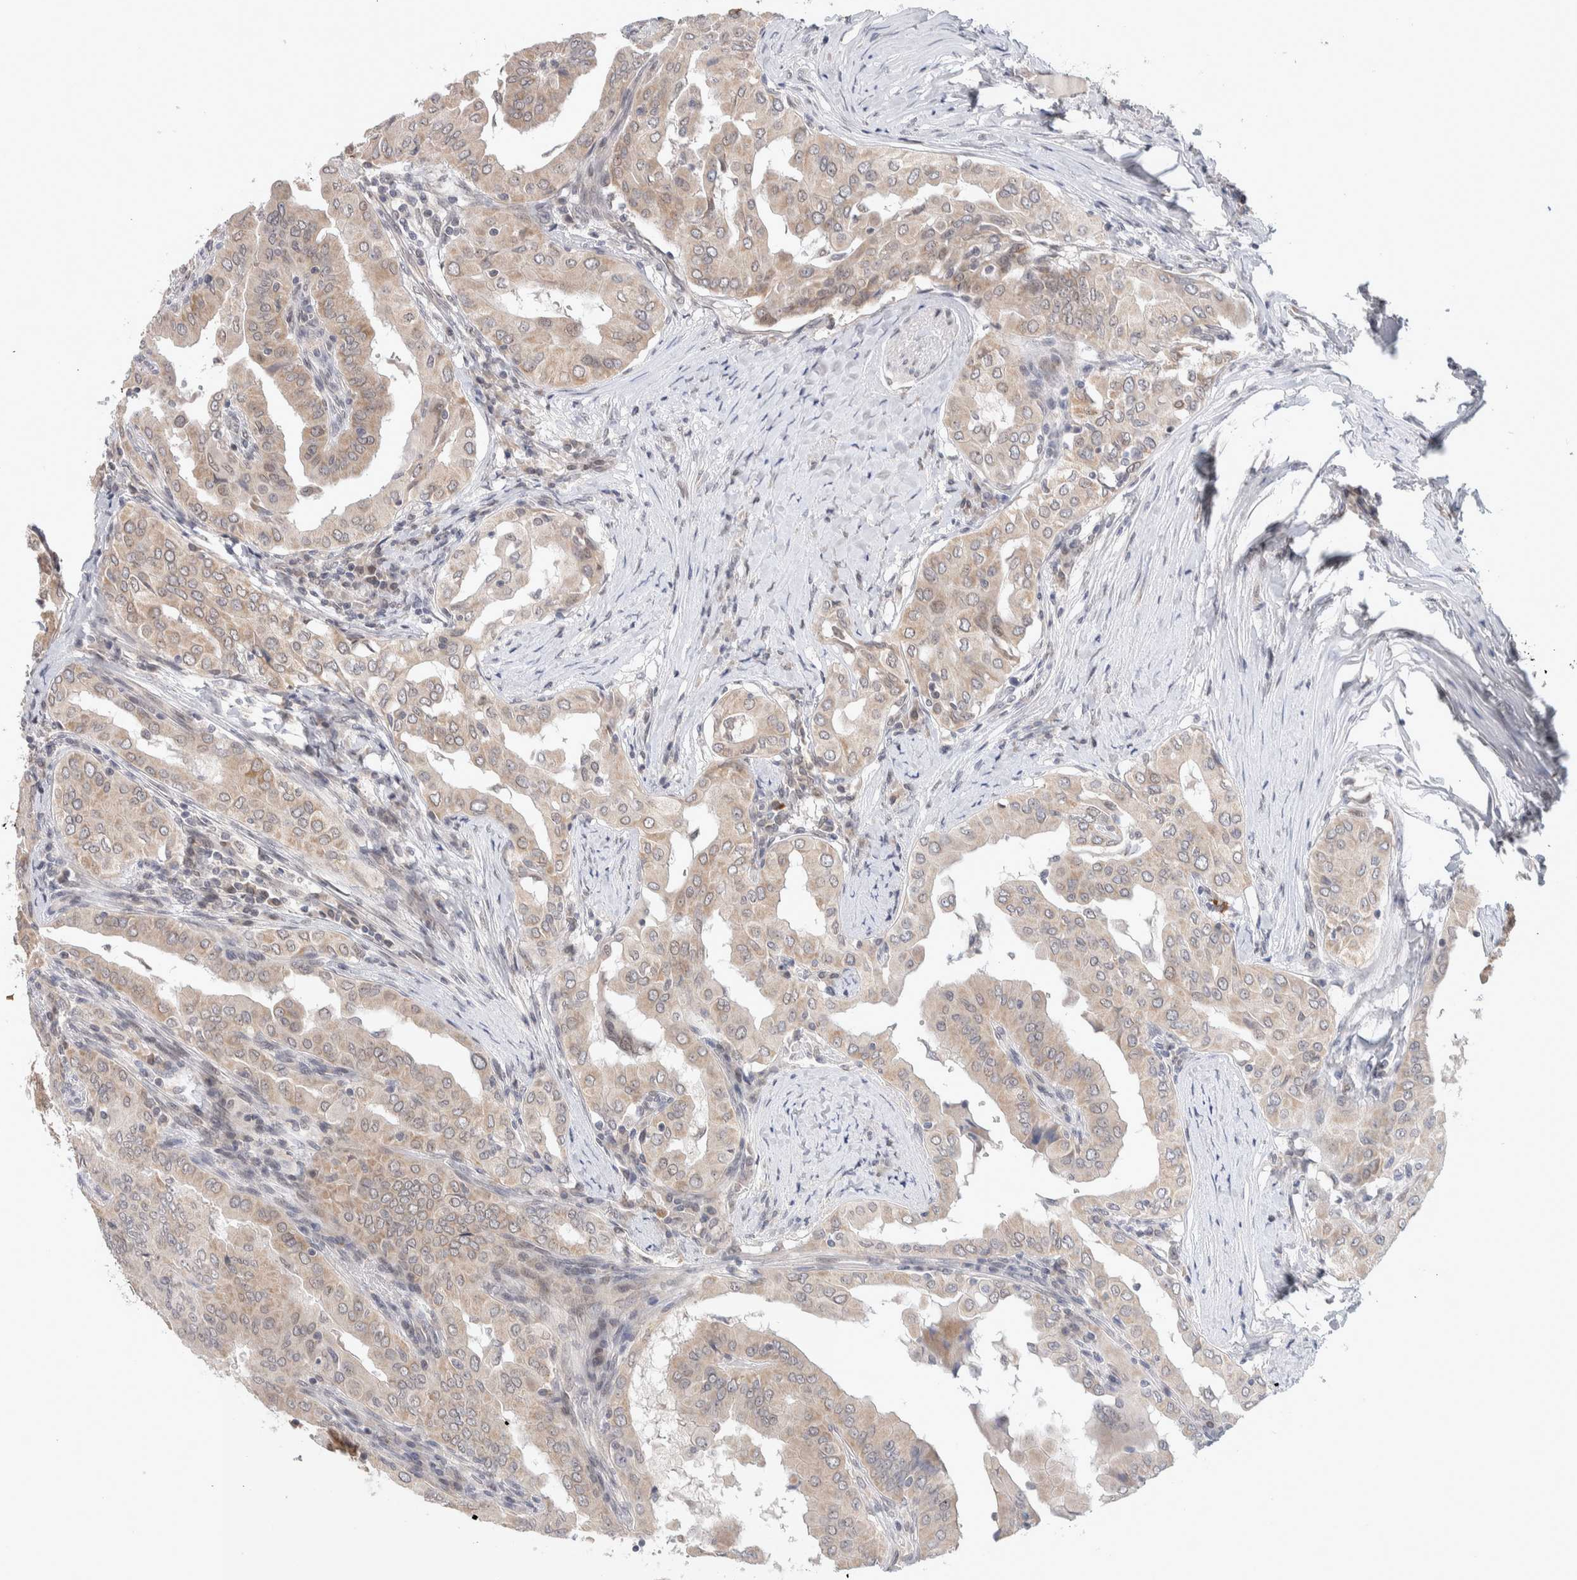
{"staining": {"intensity": "moderate", "quantity": ">75%", "location": "cytoplasmic/membranous"}, "tissue": "thyroid cancer", "cell_type": "Tumor cells", "image_type": "cancer", "snomed": [{"axis": "morphology", "description": "Papillary adenocarcinoma, NOS"}, {"axis": "topography", "description": "Thyroid gland"}], "caption": "DAB immunohistochemical staining of thyroid papillary adenocarcinoma exhibits moderate cytoplasmic/membranous protein staining in about >75% of tumor cells. Immunohistochemistry stains the protein of interest in brown and the nuclei are stained blue.", "gene": "CRAT", "patient": {"sex": "male", "age": 33}}